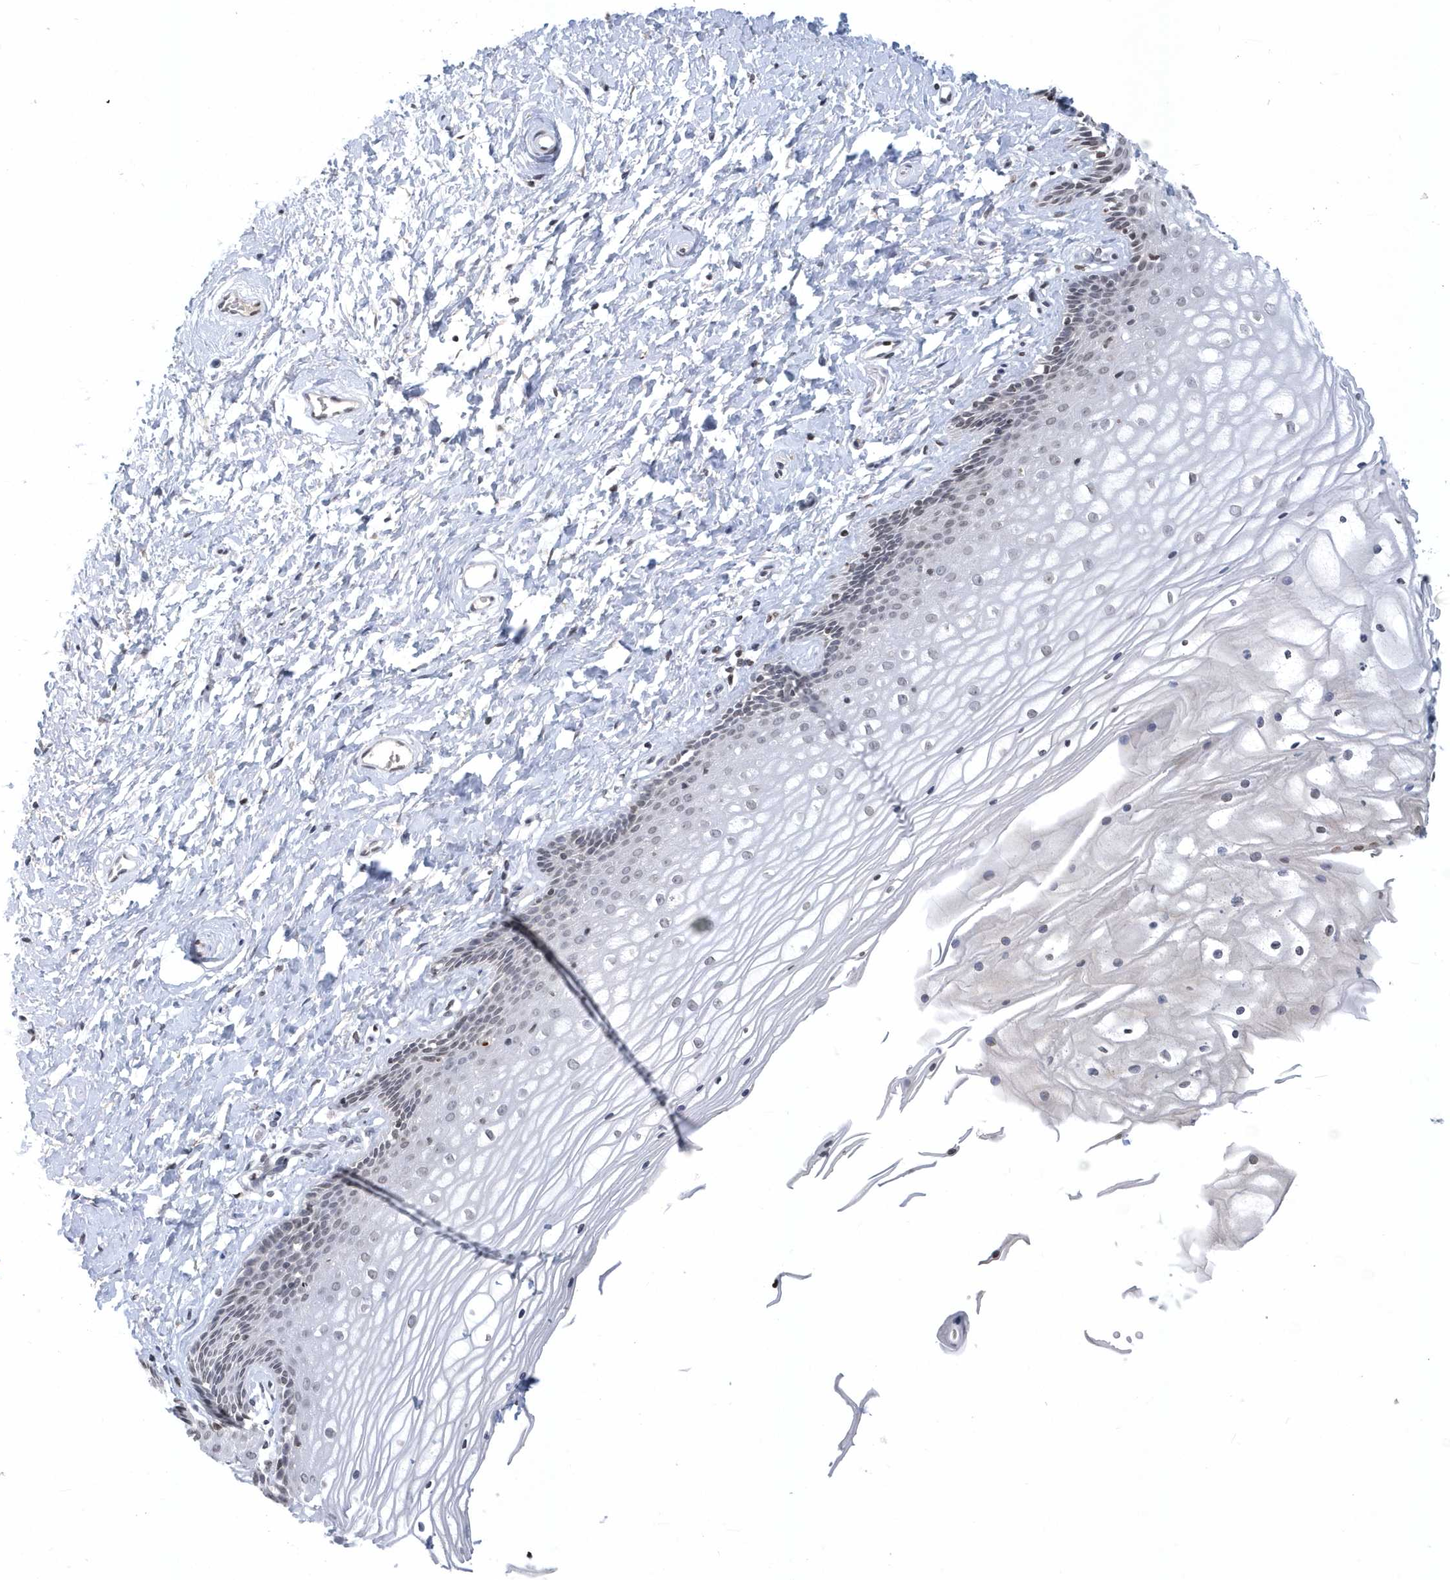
{"staining": {"intensity": "negative", "quantity": "none", "location": "none"}, "tissue": "vagina", "cell_type": "Squamous epithelial cells", "image_type": "normal", "snomed": [{"axis": "morphology", "description": "Normal tissue, NOS"}, {"axis": "topography", "description": "Vagina"}, {"axis": "topography", "description": "Cervix"}], "caption": "This is an immunohistochemistry histopathology image of unremarkable vagina. There is no expression in squamous epithelial cells.", "gene": "VWA5B2", "patient": {"sex": "female", "age": 40}}